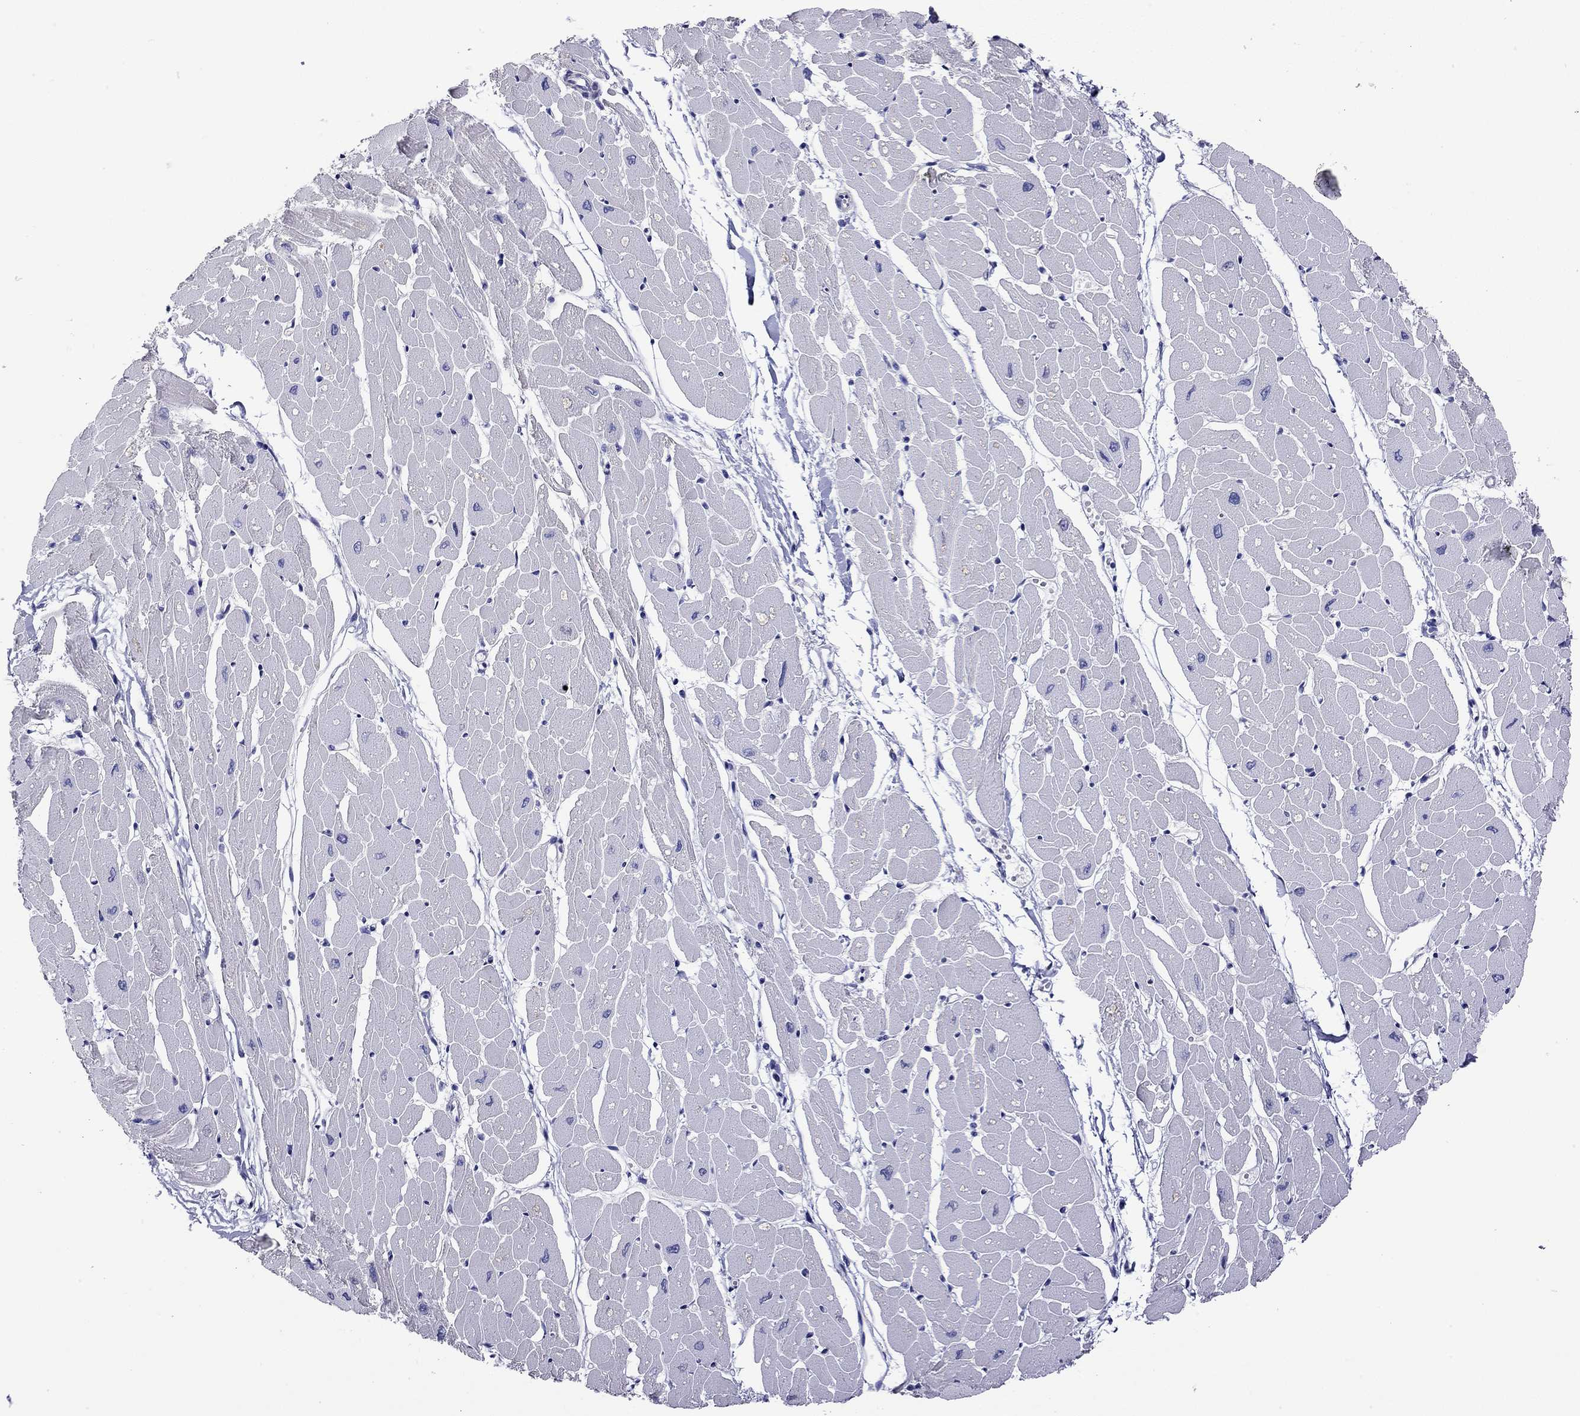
{"staining": {"intensity": "negative", "quantity": "none", "location": "none"}, "tissue": "heart muscle", "cell_type": "Cardiomyocytes", "image_type": "normal", "snomed": [{"axis": "morphology", "description": "Normal tissue, NOS"}, {"axis": "topography", "description": "Heart"}], "caption": "This is a image of immunohistochemistry (IHC) staining of benign heart muscle, which shows no staining in cardiomyocytes. (DAB immunohistochemistry (IHC) with hematoxylin counter stain).", "gene": "KIAA2012", "patient": {"sex": "male", "age": 57}}